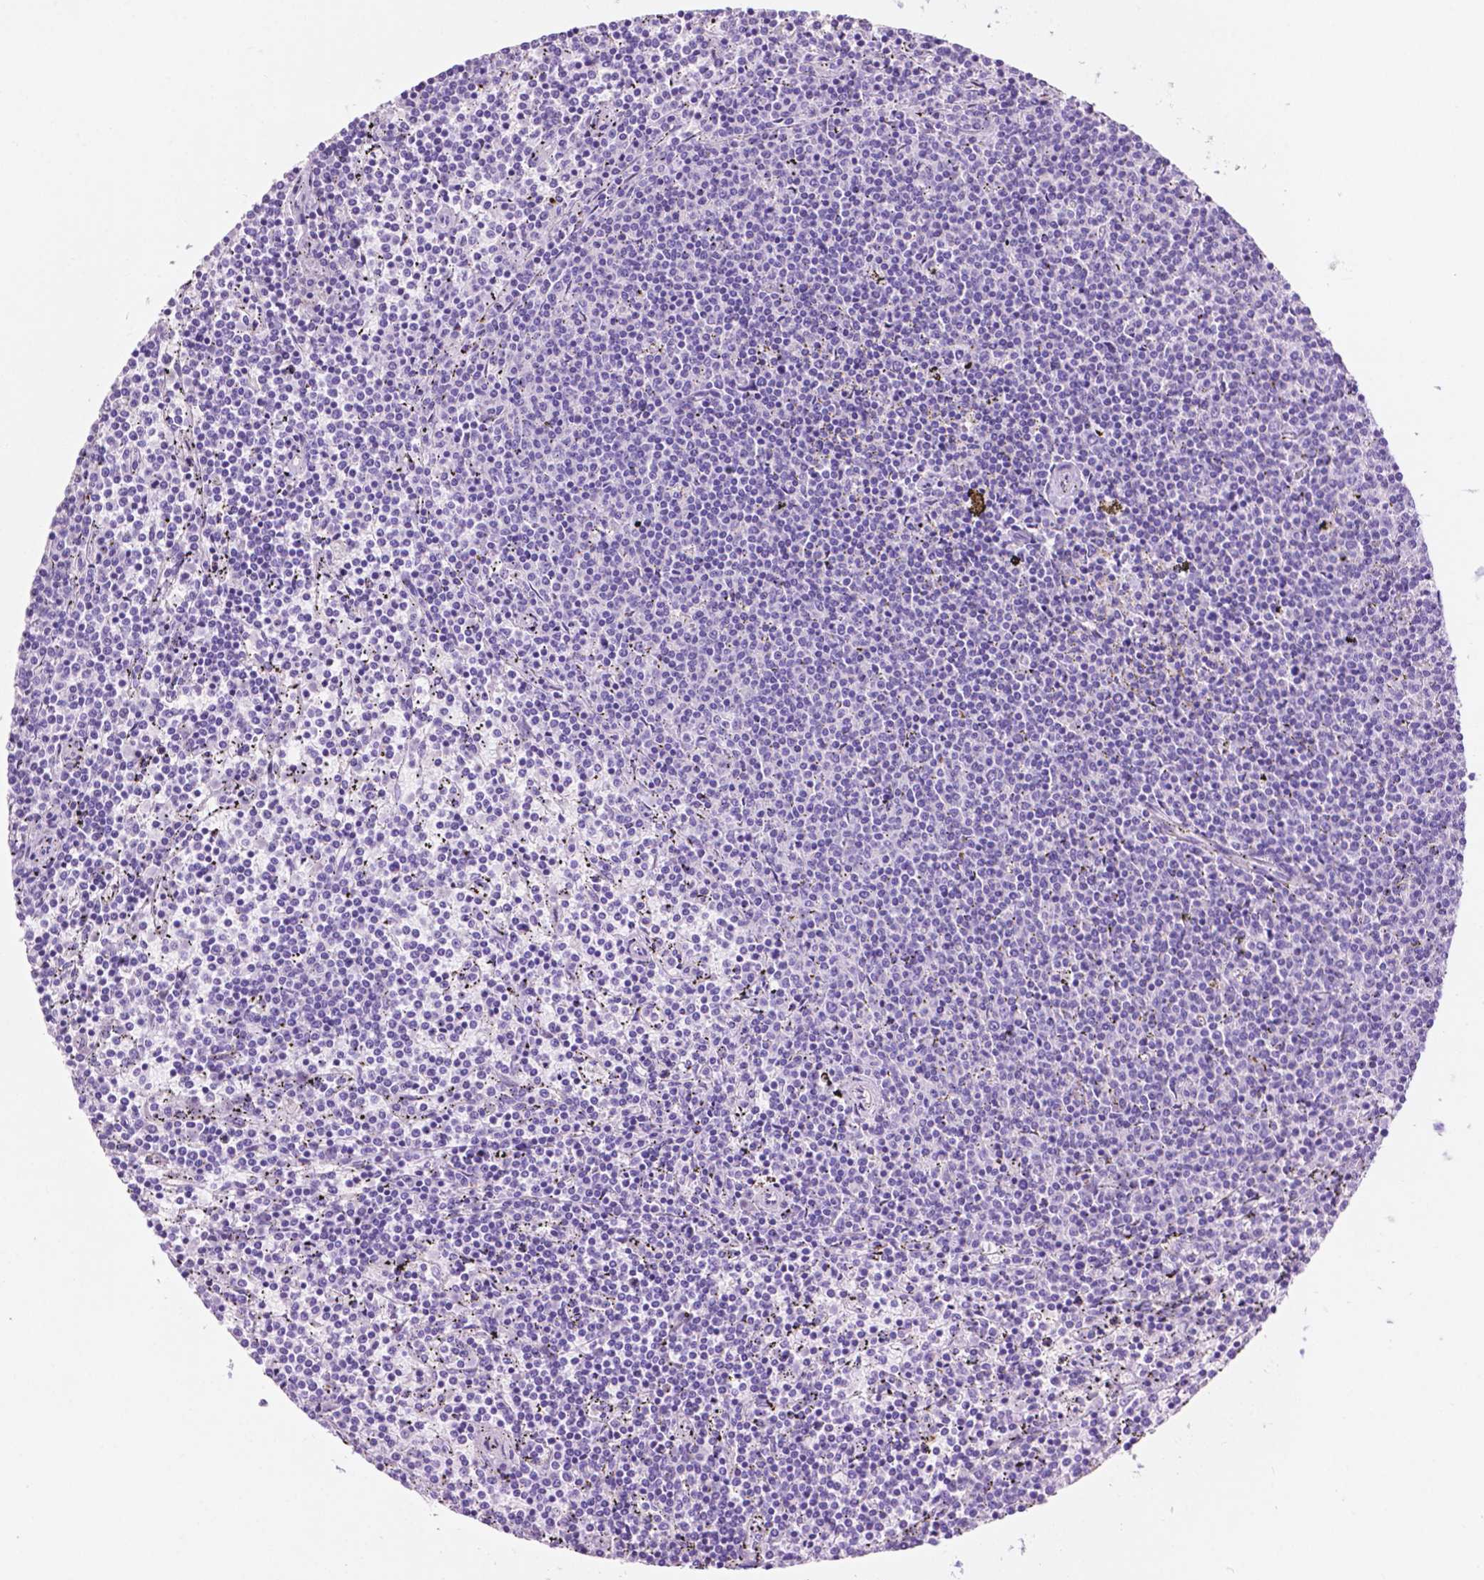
{"staining": {"intensity": "negative", "quantity": "none", "location": "none"}, "tissue": "lymphoma", "cell_type": "Tumor cells", "image_type": "cancer", "snomed": [{"axis": "morphology", "description": "Malignant lymphoma, non-Hodgkin's type, Low grade"}, {"axis": "topography", "description": "Spleen"}], "caption": "The immunohistochemistry histopathology image has no significant staining in tumor cells of lymphoma tissue.", "gene": "CLDN17", "patient": {"sex": "female", "age": 50}}